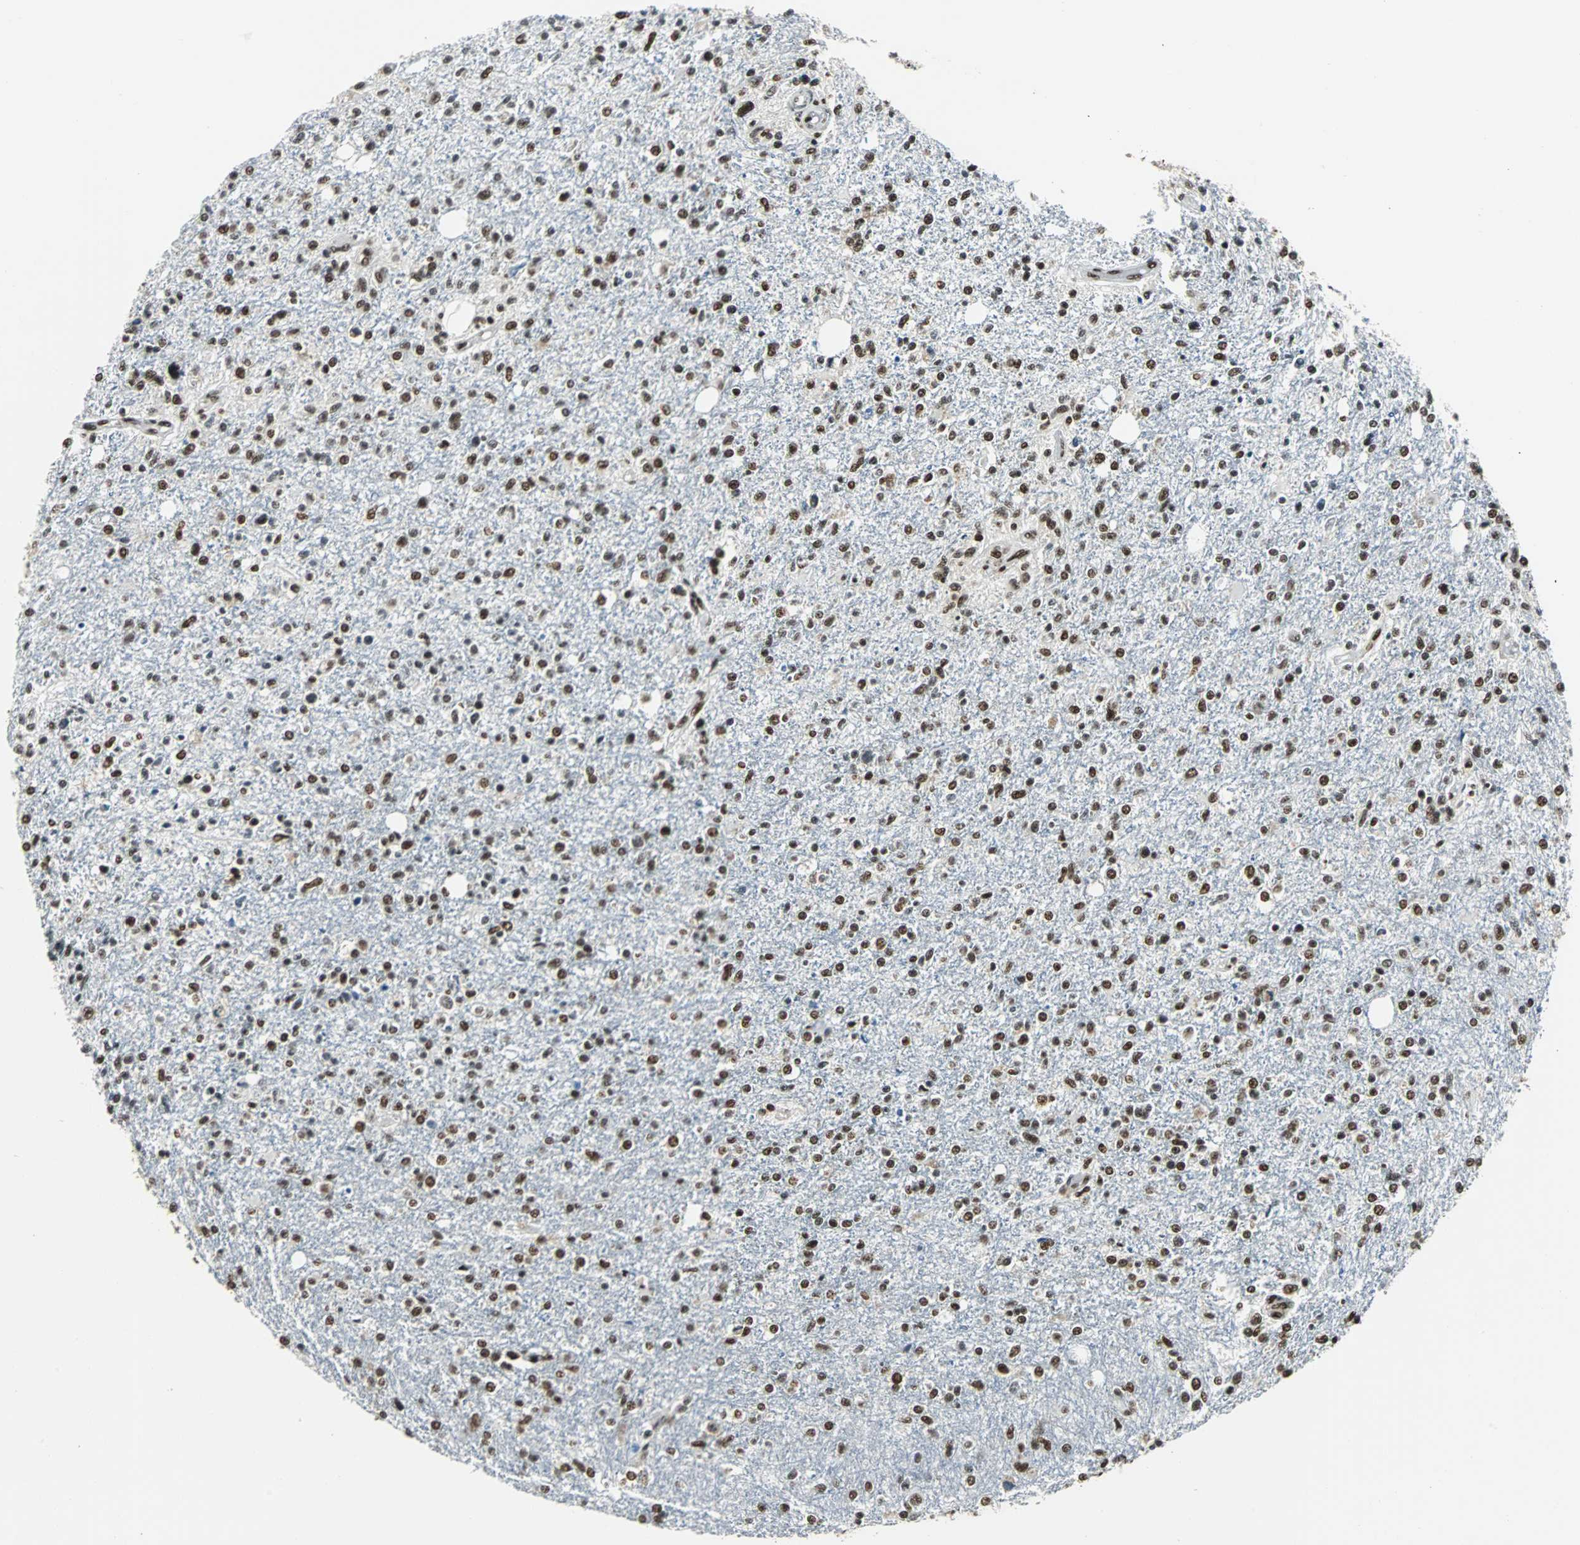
{"staining": {"intensity": "strong", "quantity": ">75%", "location": "nuclear"}, "tissue": "glioma", "cell_type": "Tumor cells", "image_type": "cancer", "snomed": [{"axis": "morphology", "description": "Glioma, malignant, High grade"}, {"axis": "topography", "description": "Cerebral cortex"}], "caption": "A micrograph of high-grade glioma (malignant) stained for a protein exhibits strong nuclear brown staining in tumor cells. Immunohistochemistry stains the protein in brown and the nuclei are stained blue.", "gene": "XRCC4", "patient": {"sex": "male", "age": 76}}